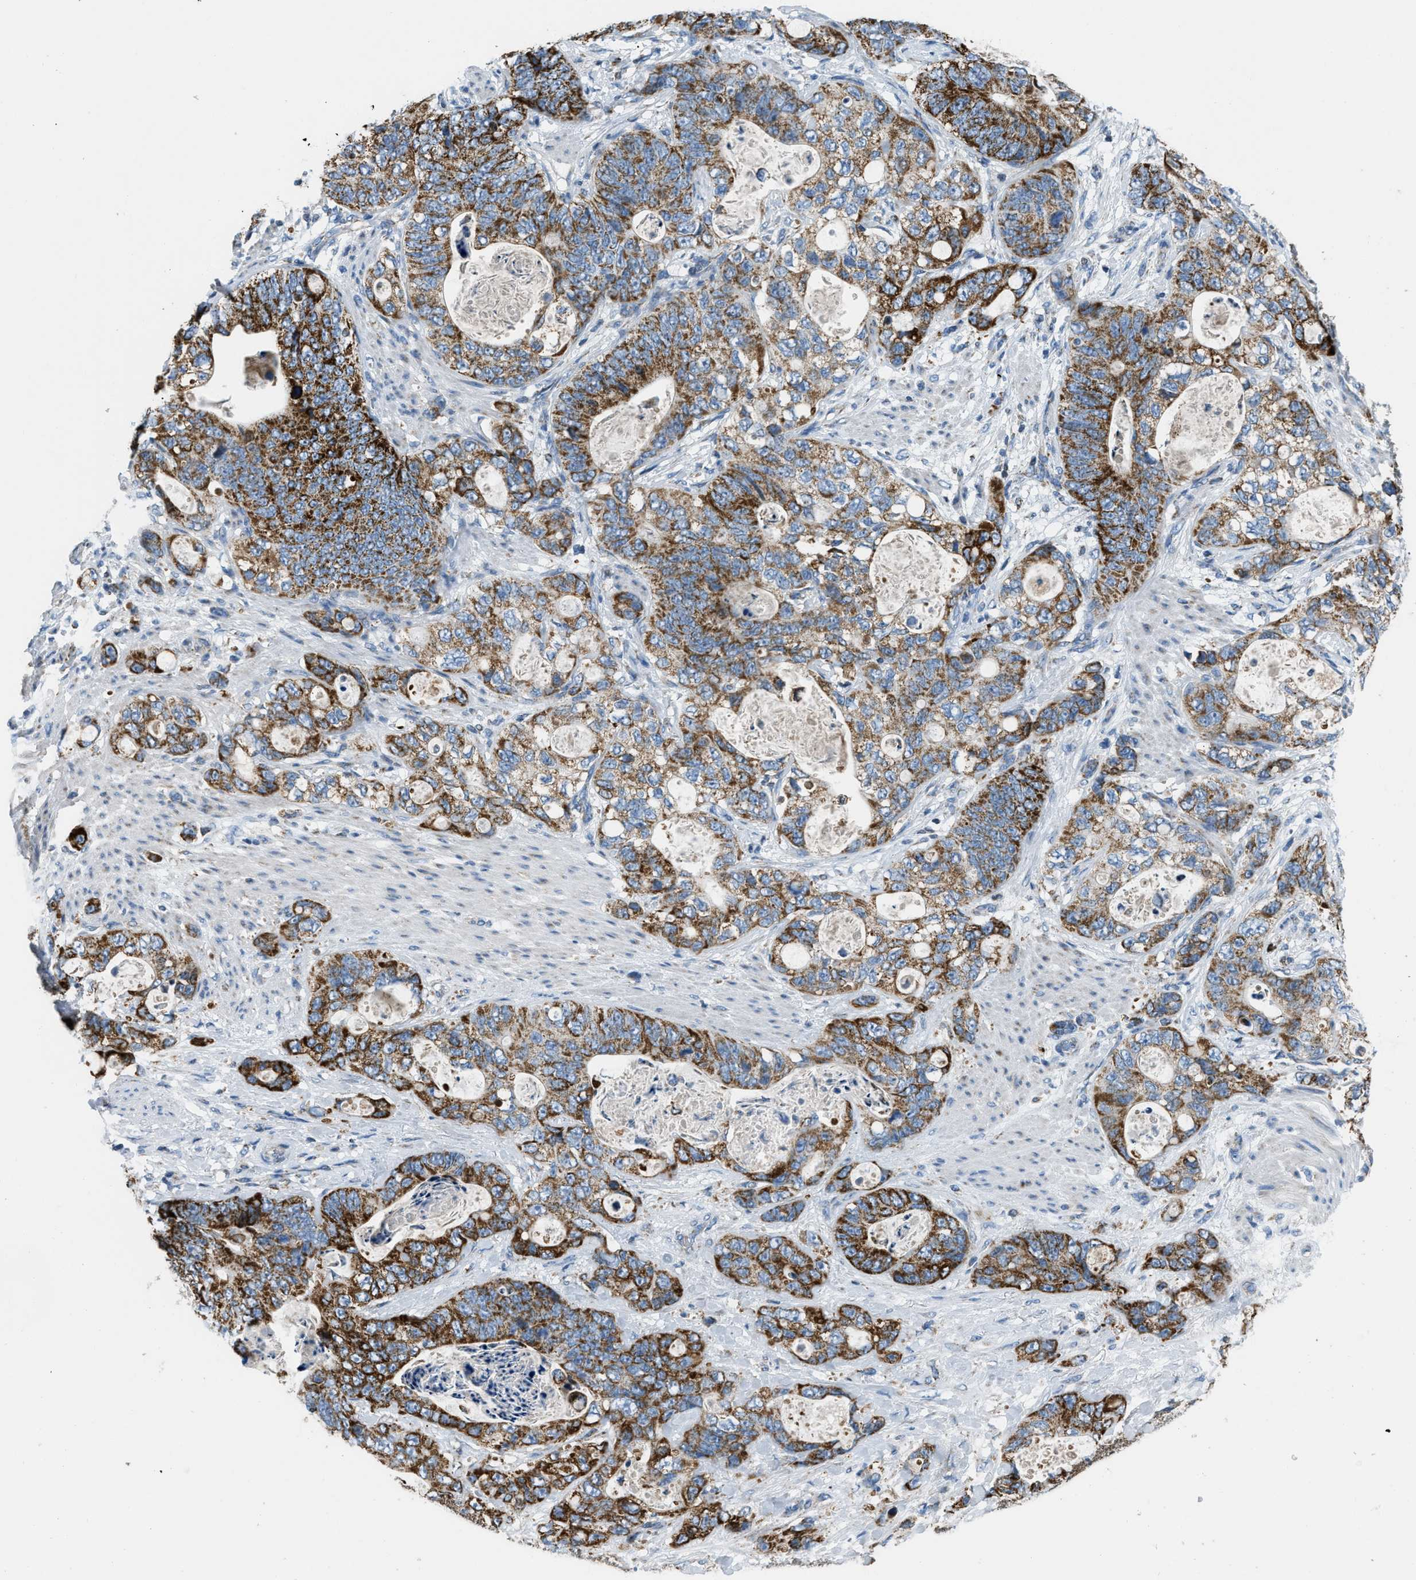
{"staining": {"intensity": "strong", "quantity": ">75%", "location": "cytoplasmic/membranous"}, "tissue": "stomach cancer", "cell_type": "Tumor cells", "image_type": "cancer", "snomed": [{"axis": "morphology", "description": "Normal tissue, NOS"}, {"axis": "morphology", "description": "Adenocarcinoma, NOS"}, {"axis": "topography", "description": "Stomach"}], "caption": "Brown immunohistochemical staining in stomach cancer reveals strong cytoplasmic/membranous positivity in approximately >75% of tumor cells.", "gene": "ACADVL", "patient": {"sex": "female", "age": 89}}